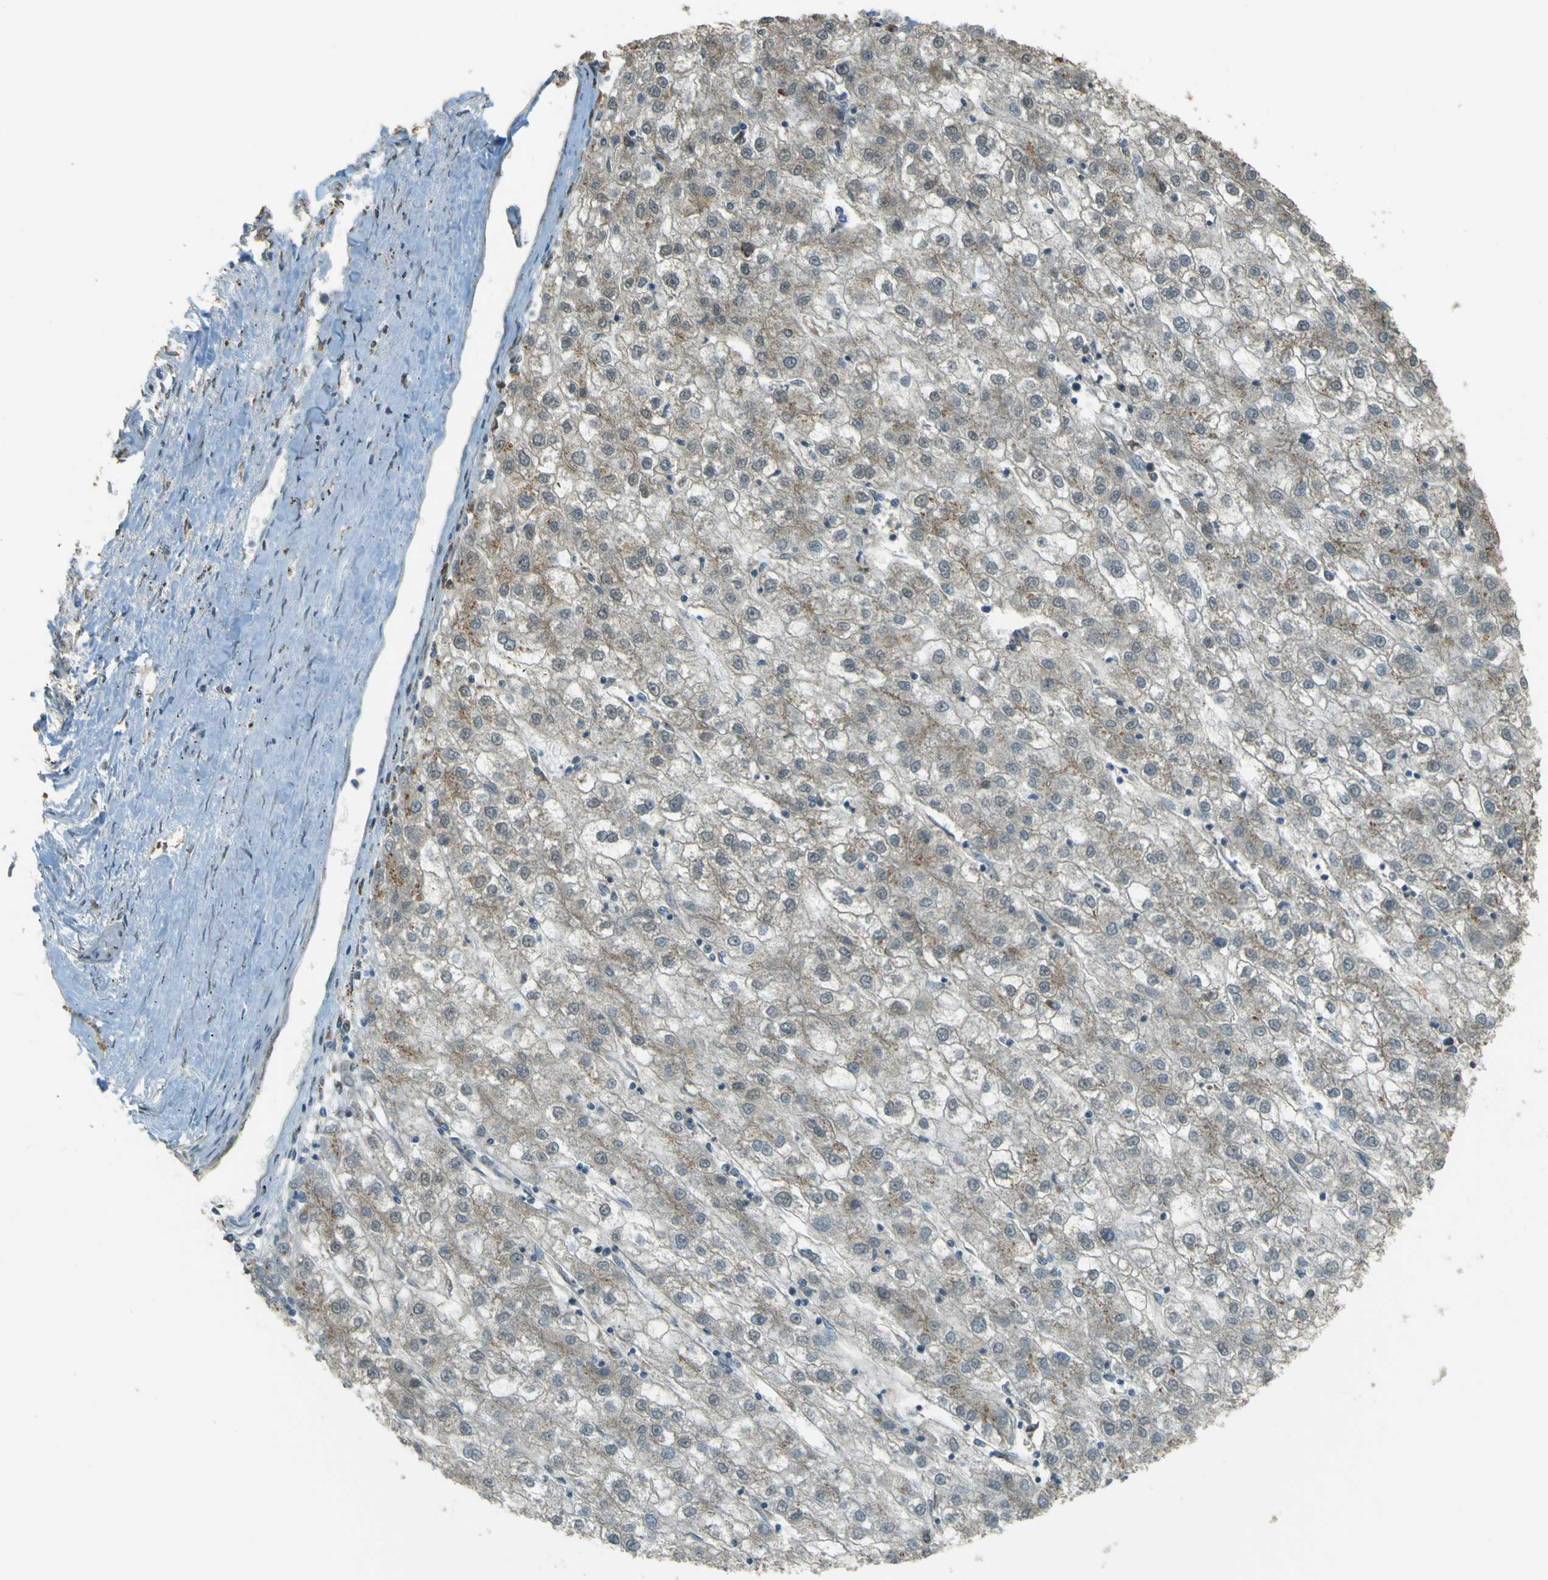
{"staining": {"intensity": "weak", "quantity": "25%-75%", "location": "cytoplasmic/membranous"}, "tissue": "liver cancer", "cell_type": "Tumor cells", "image_type": "cancer", "snomed": [{"axis": "morphology", "description": "Carcinoma, Hepatocellular, NOS"}, {"axis": "topography", "description": "Liver"}], "caption": "Immunohistochemistry of hepatocellular carcinoma (liver) shows low levels of weak cytoplasmic/membranous staining in approximately 25%-75% of tumor cells. (Stains: DAB in brown, nuclei in blue, Microscopy: brightfield microscopy at high magnification).", "gene": "GOLGA1", "patient": {"sex": "male", "age": 72}}